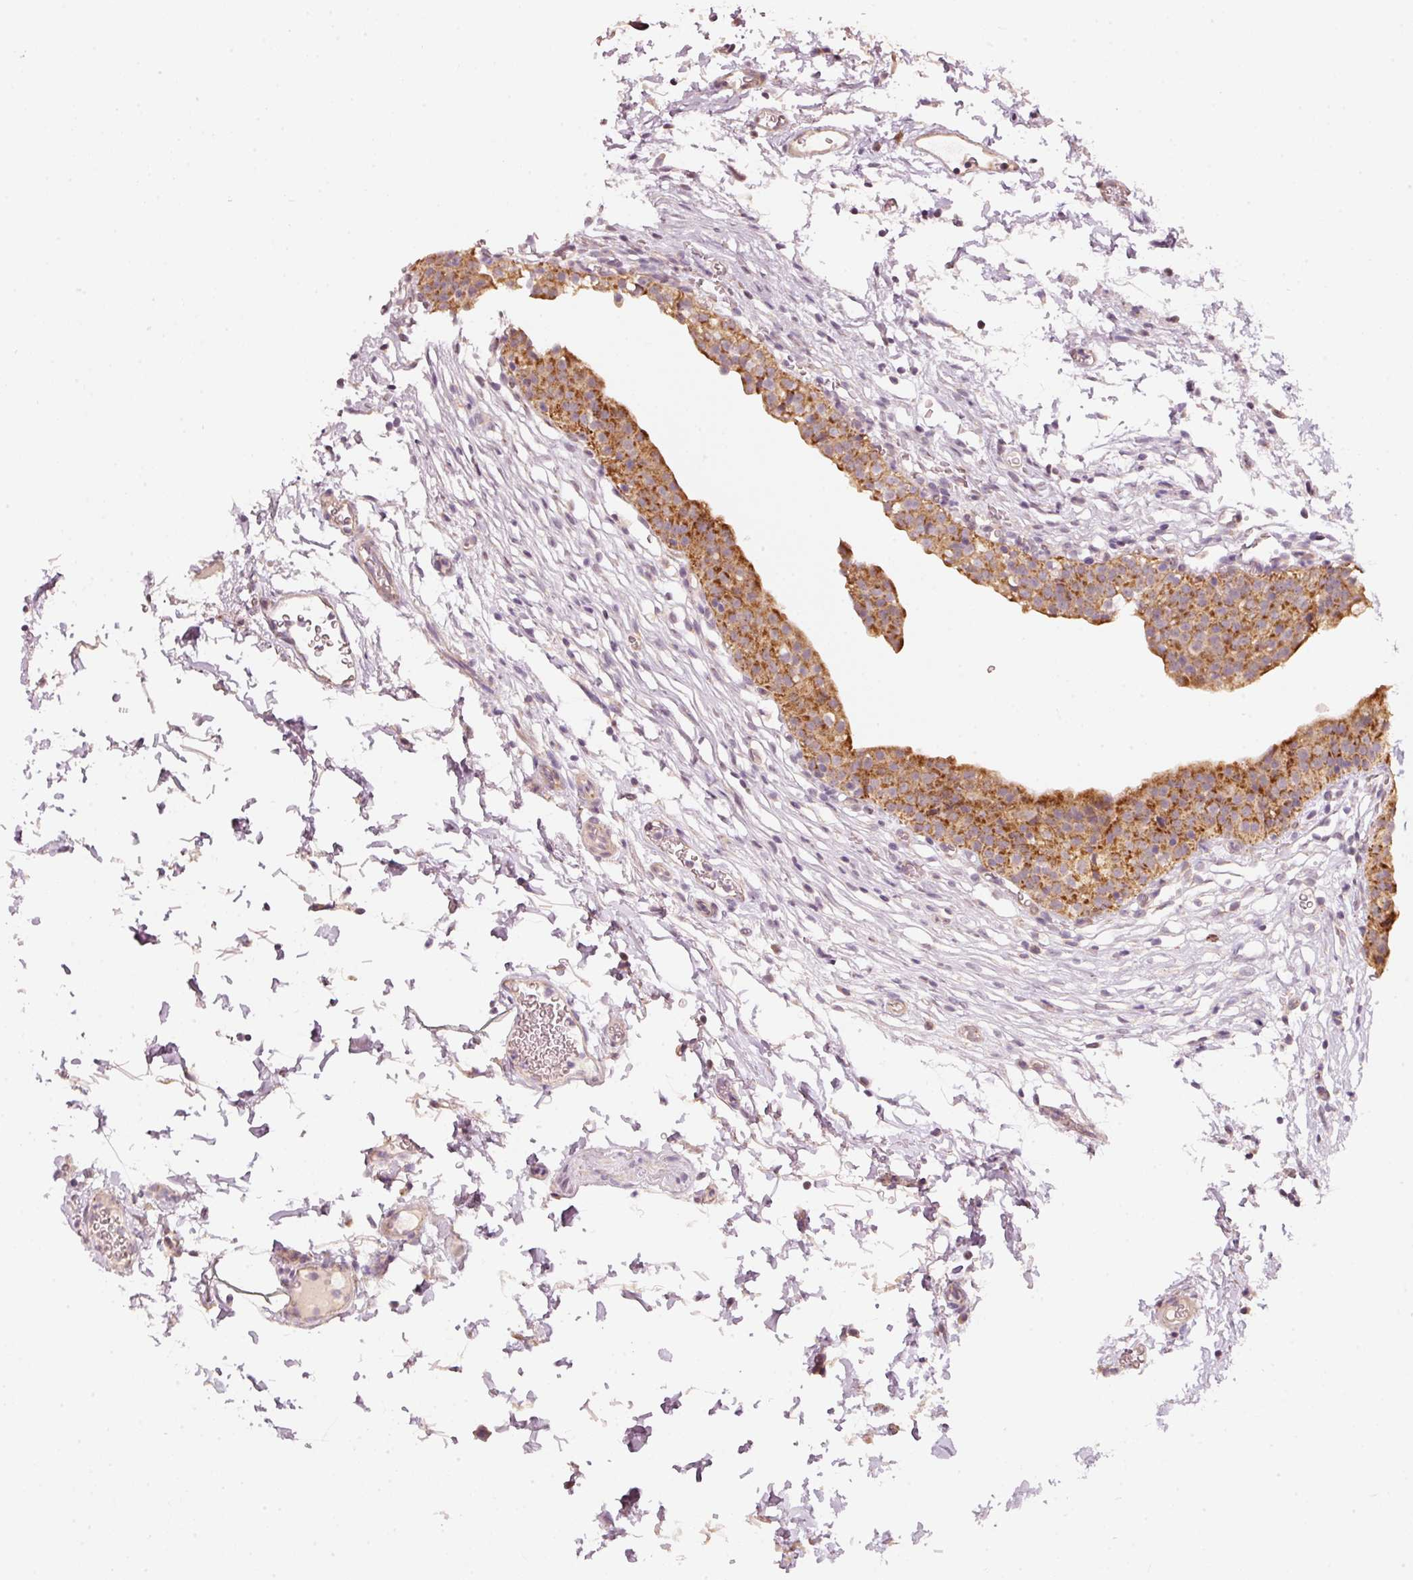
{"staining": {"intensity": "strong", "quantity": ">75%", "location": "cytoplasmic/membranous"}, "tissue": "urinary bladder", "cell_type": "Urothelial cells", "image_type": "normal", "snomed": [{"axis": "morphology", "description": "Normal tissue, NOS"}, {"axis": "topography", "description": "Urinary bladder"}, {"axis": "topography", "description": "Peripheral nerve tissue"}], "caption": "This histopathology image shows immunohistochemistry staining of benign human urinary bladder, with high strong cytoplasmic/membranous positivity in approximately >75% of urothelial cells.", "gene": "ARHGAP22", "patient": {"sex": "male", "age": 55}}